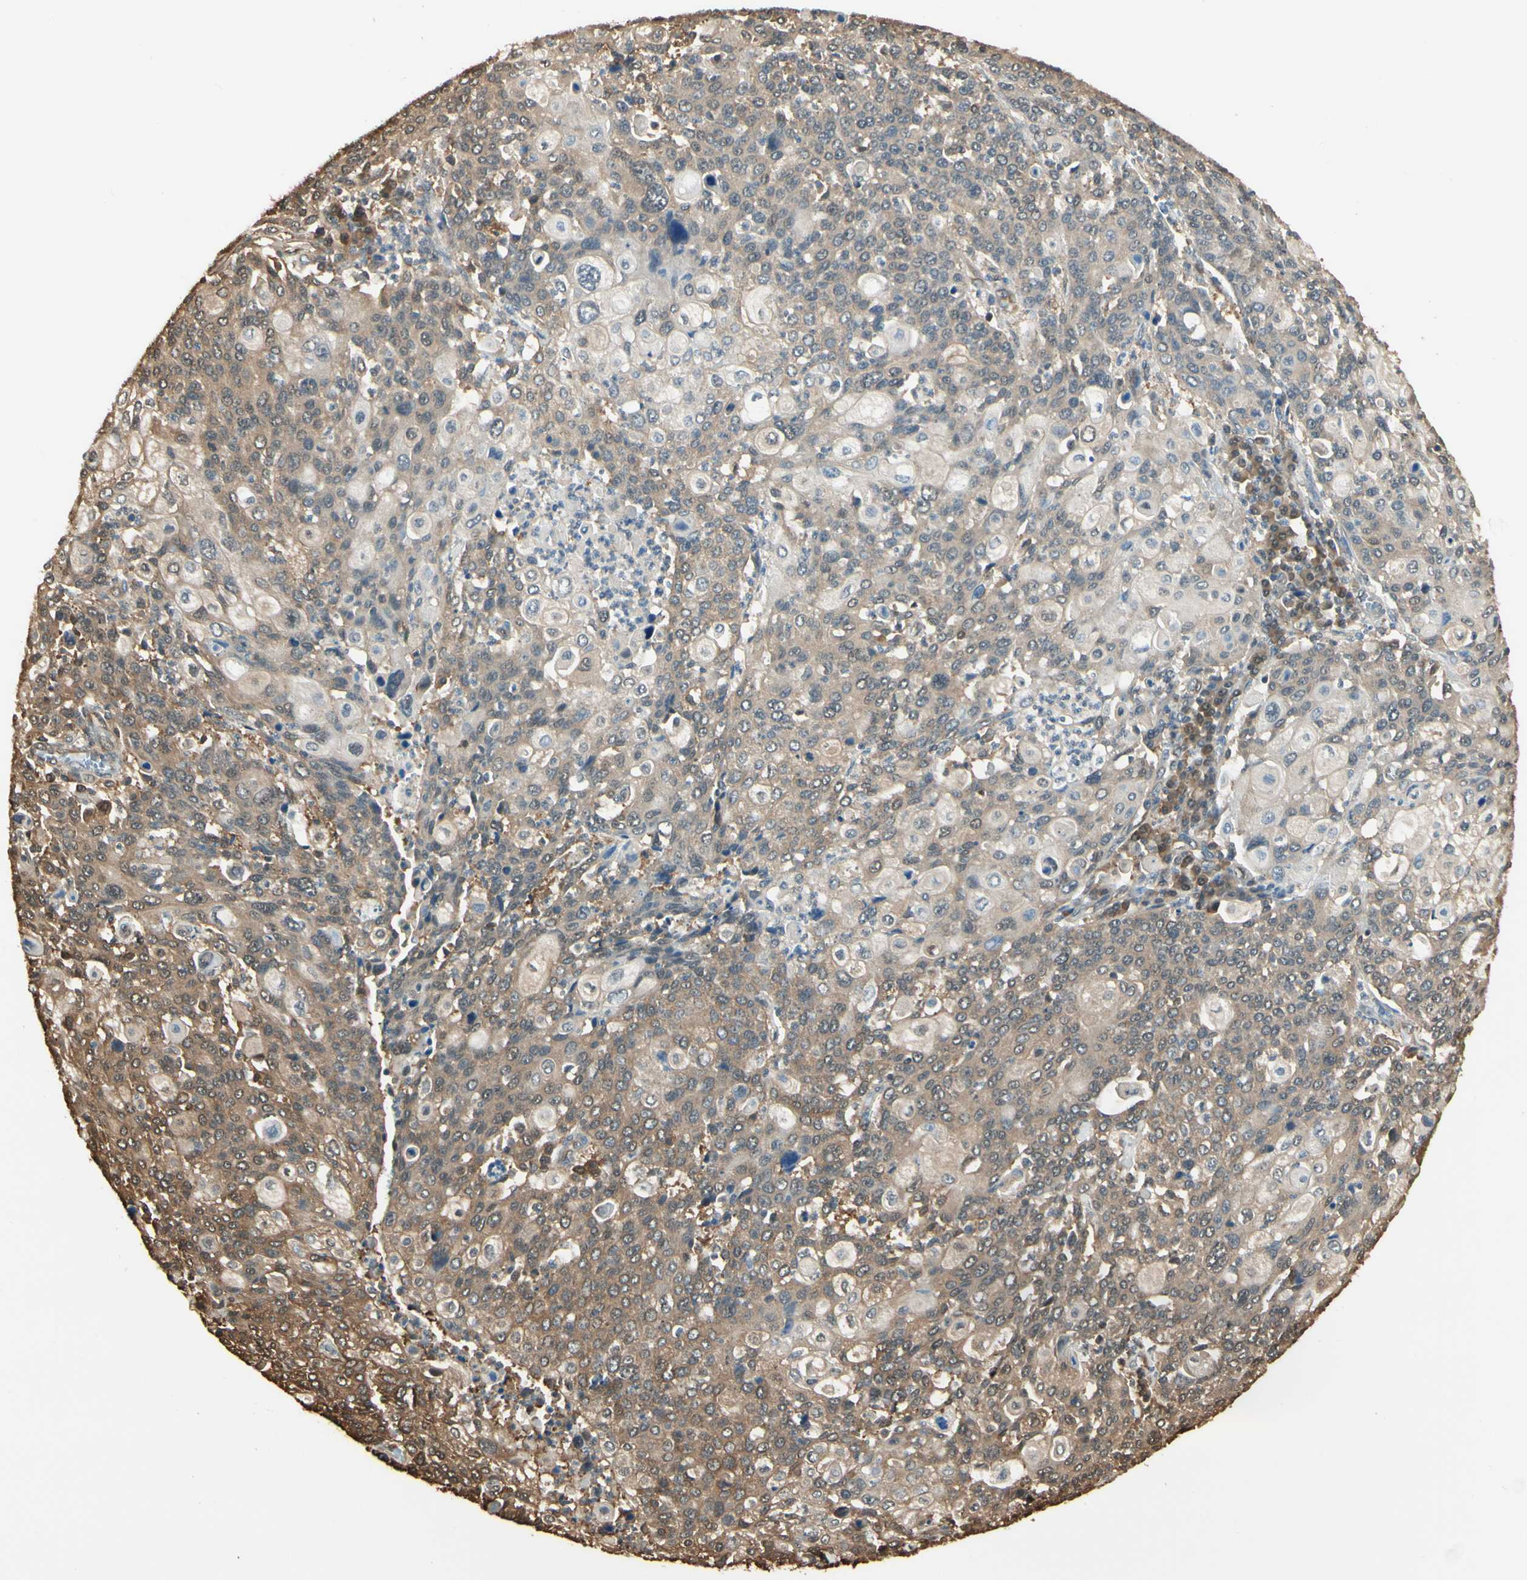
{"staining": {"intensity": "moderate", "quantity": "25%-75%", "location": "cytoplasmic/membranous"}, "tissue": "cervical cancer", "cell_type": "Tumor cells", "image_type": "cancer", "snomed": [{"axis": "morphology", "description": "Squamous cell carcinoma, NOS"}, {"axis": "topography", "description": "Cervix"}], "caption": "Immunohistochemistry histopathology image of human cervical squamous cell carcinoma stained for a protein (brown), which shows medium levels of moderate cytoplasmic/membranous positivity in about 25%-75% of tumor cells.", "gene": "YWHAE", "patient": {"sex": "female", "age": 40}}